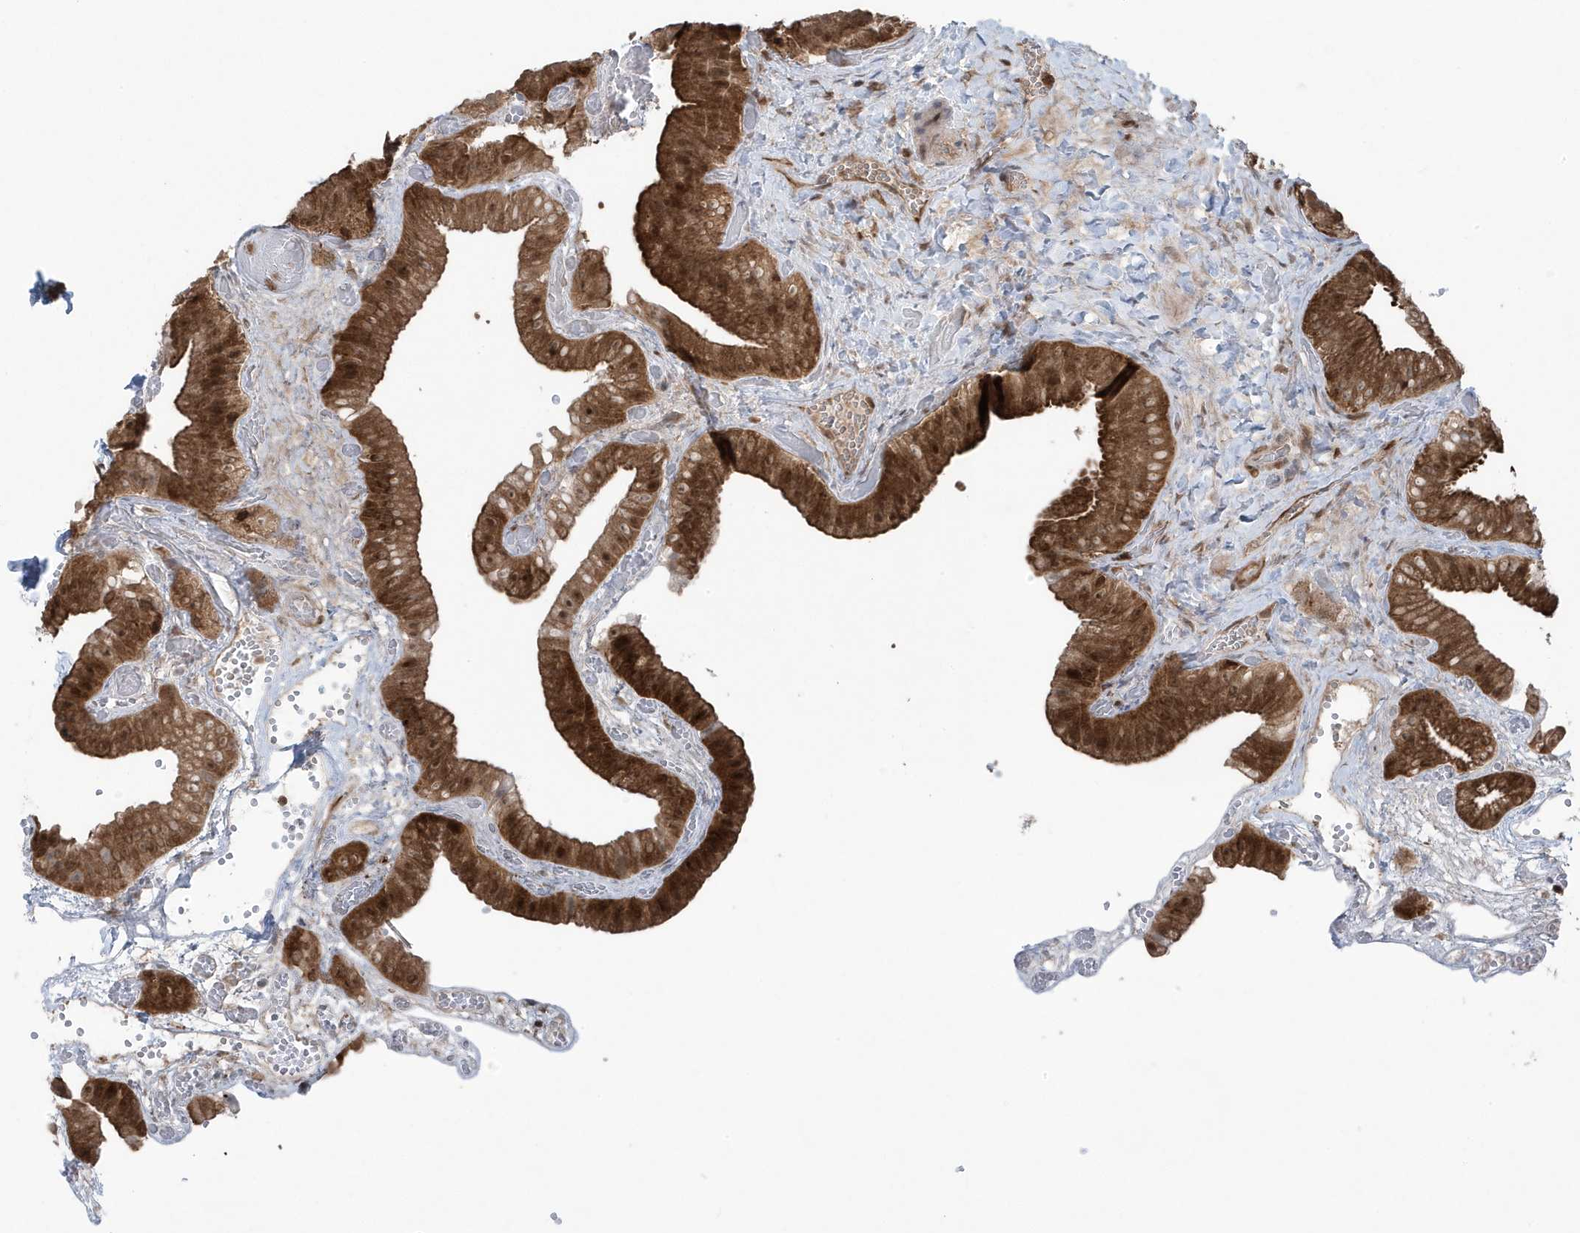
{"staining": {"intensity": "strong", "quantity": ">75%", "location": "cytoplasmic/membranous,nuclear"}, "tissue": "gallbladder", "cell_type": "Glandular cells", "image_type": "normal", "snomed": [{"axis": "morphology", "description": "Normal tissue, NOS"}, {"axis": "topography", "description": "Gallbladder"}], "caption": "Human gallbladder stained with a brown dye displays strong cytoplasmic/membranous,nuclear positive expression in about >75% of glandular cells.", "gene": "MAPK1IP1L", "patient": {"sex": "female", "age": 64}}